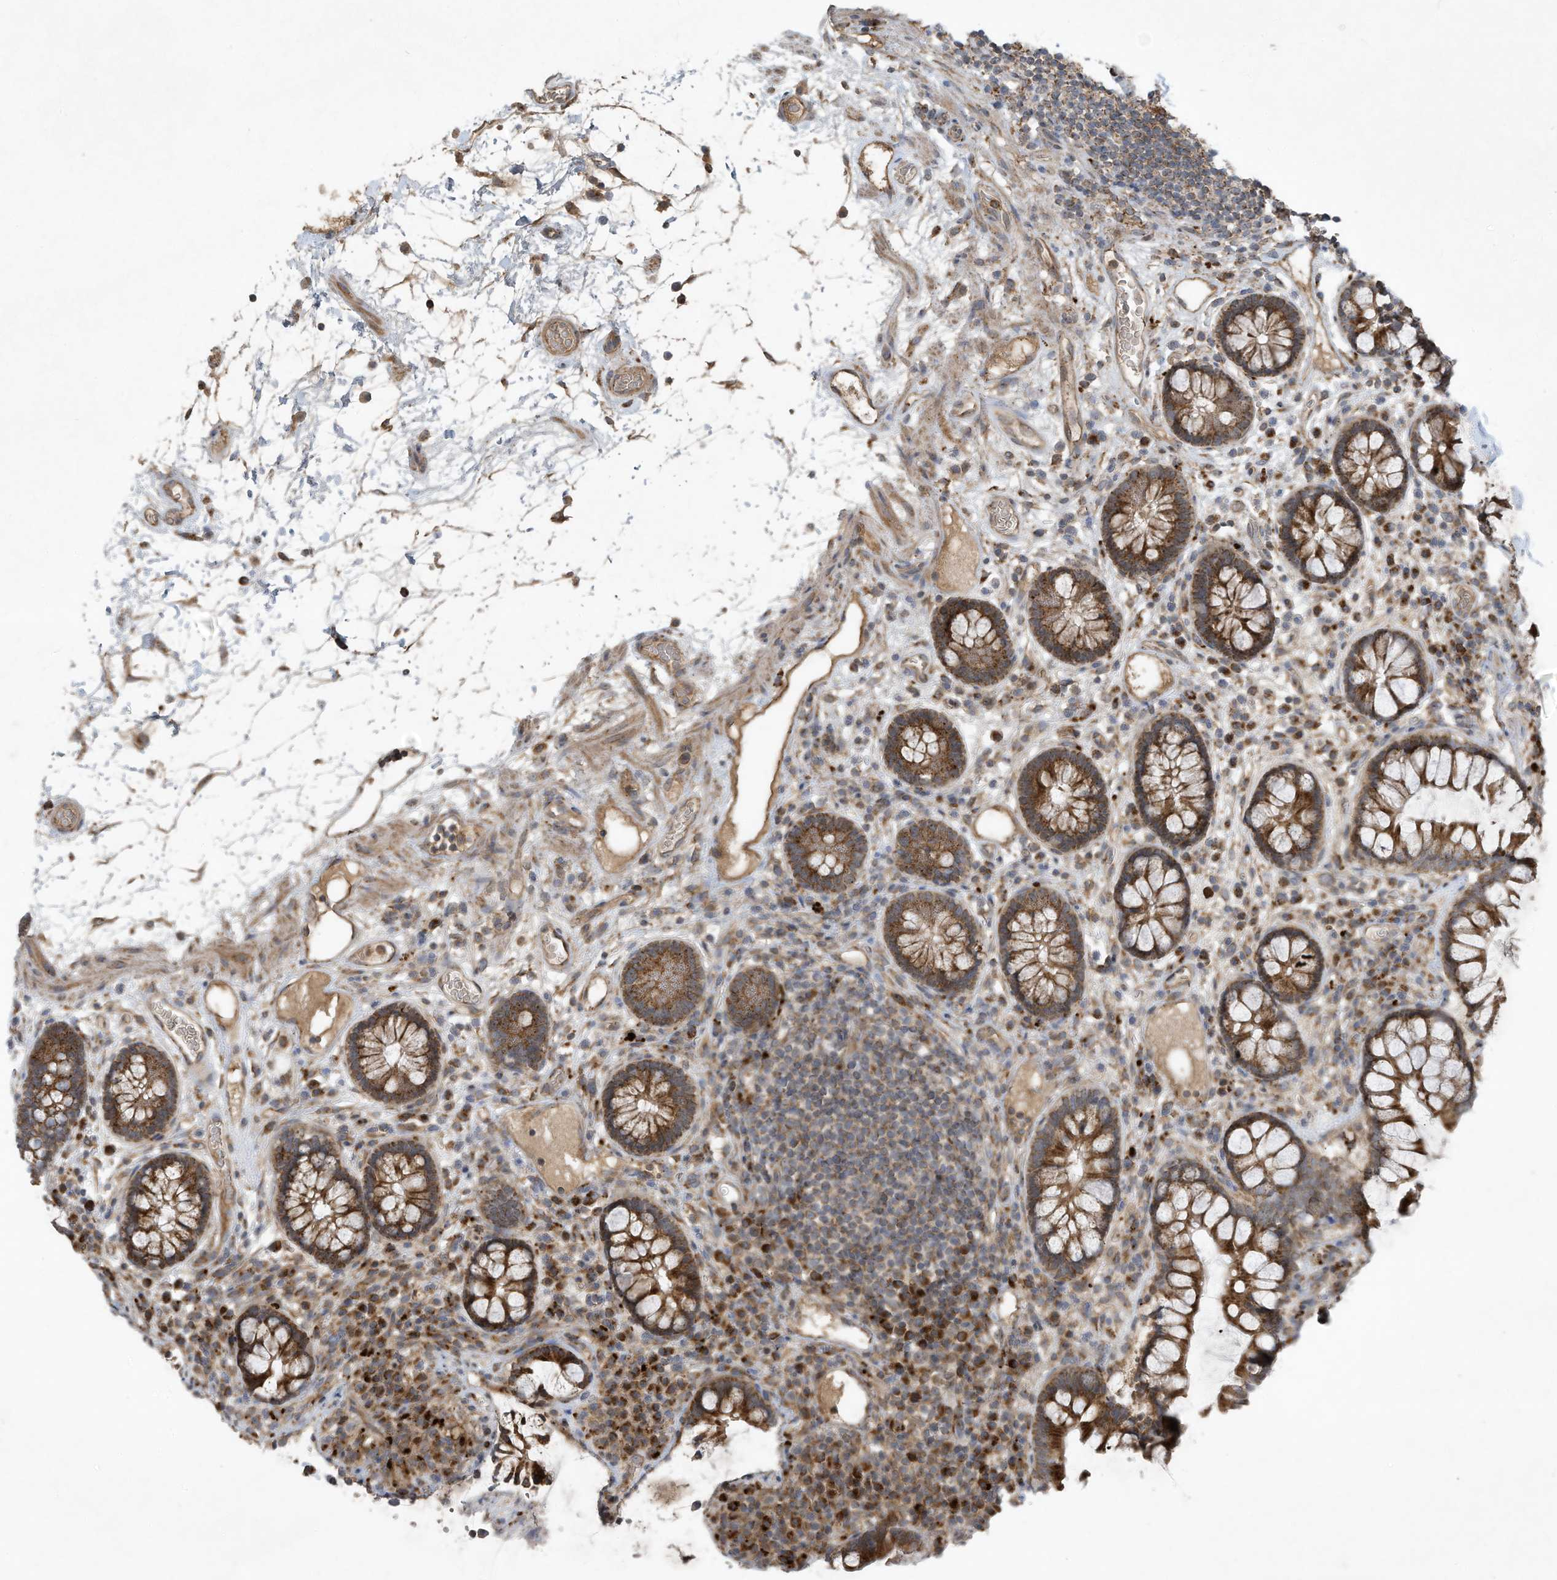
{"staining": {"intensity": "moderate", "quantity": "25%-75%", "location": "cytoplasmic/membranous"}, "tissue": "colon", "cell_type": "Endothelial cells", "image_type": "normal", "snomed": [{"axis": "morphology", "description": "Normal tissue, NOS"}, {"axis": "topography", "description": "Colon"}], "caption": "Immunohistochemistry (IHC) of benign colon exhibits medium levels of moderate cytoplasmic/membranous staining in approximately 25%-75% of endothelial cells. The protein of interest is stained brown, and the nuclei are stained in blue (DAB IHC with brightfield microscopy, high magnification).", "gene": "C2orf74", "patient": {"sex": "female", "age": 79}}